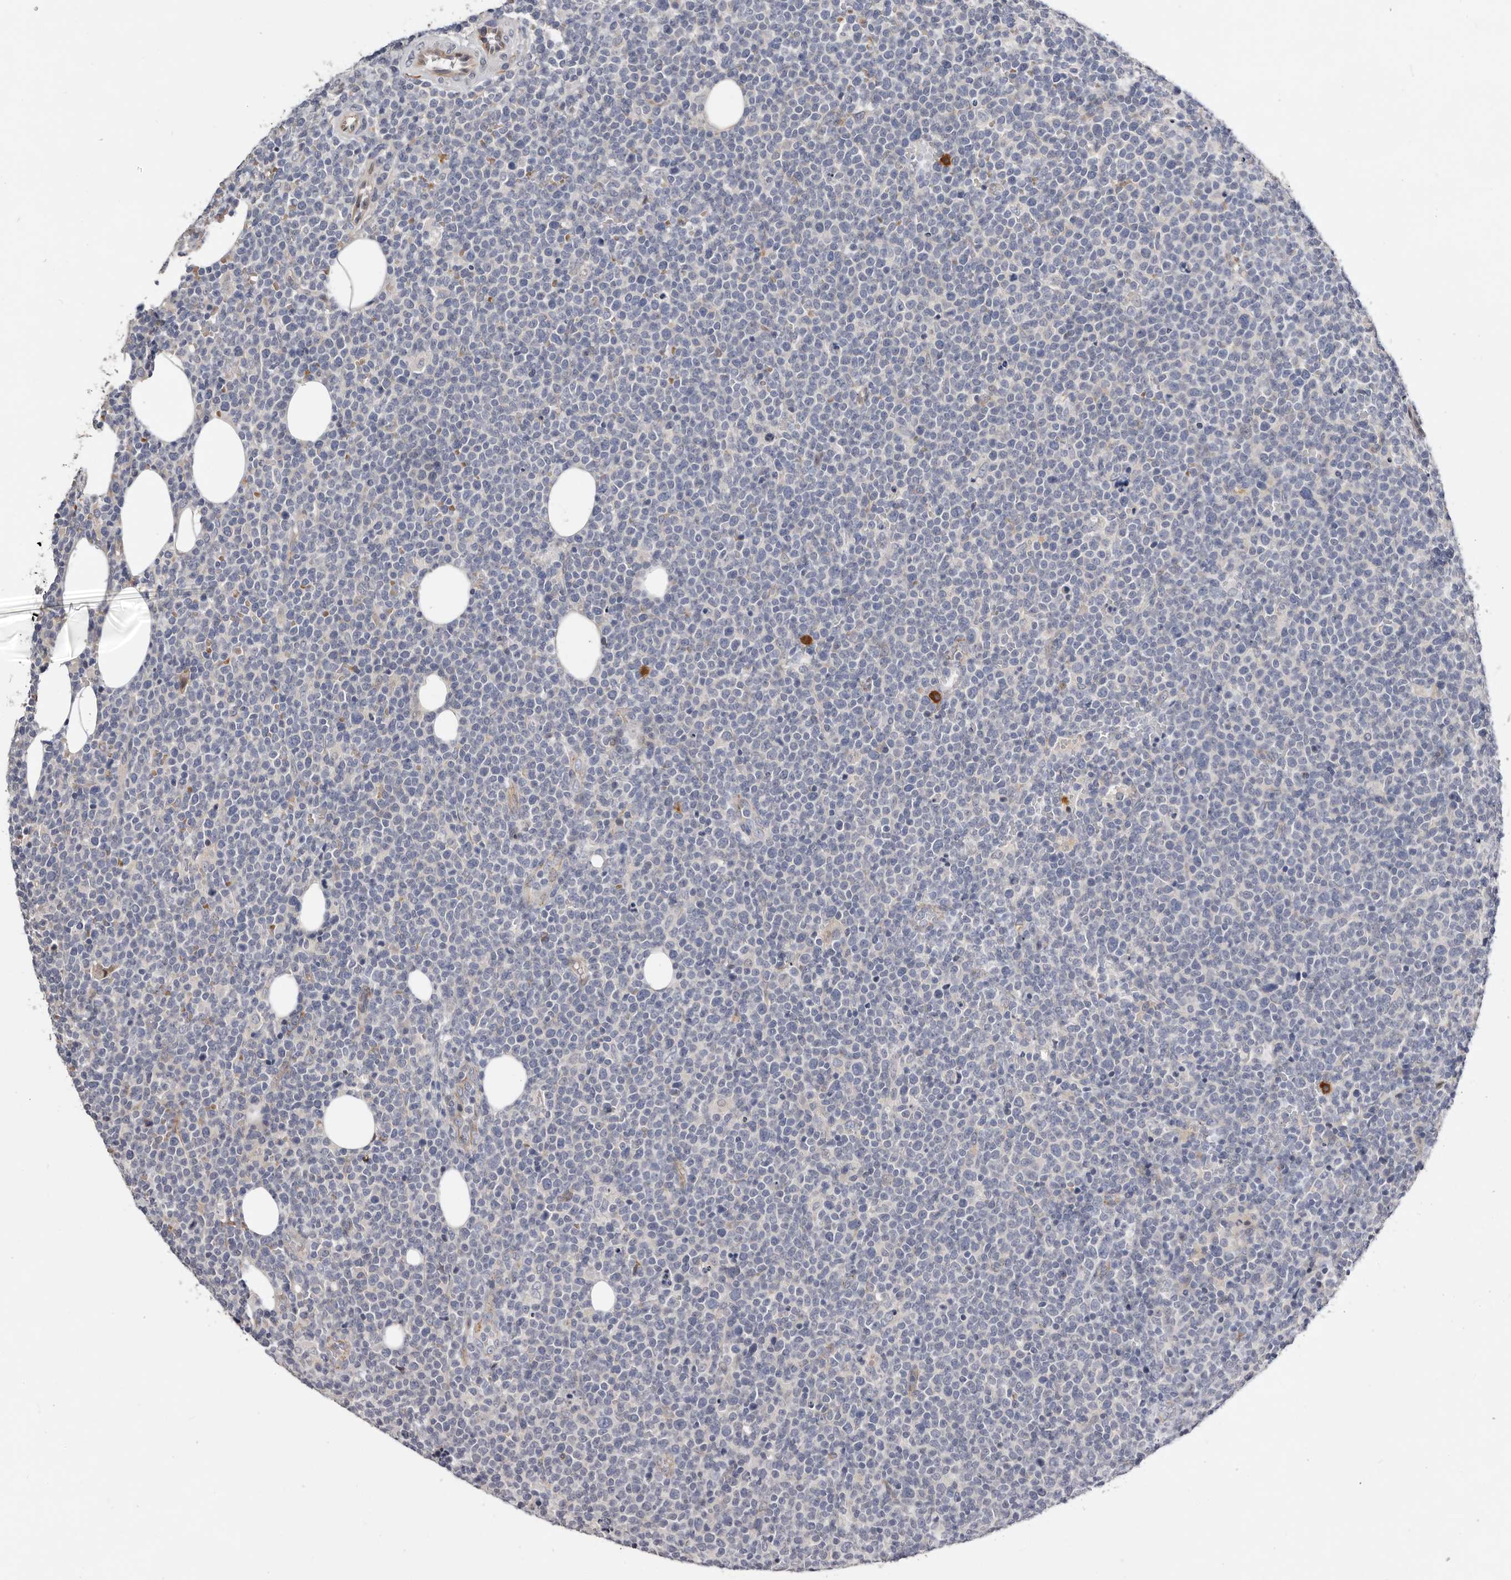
{"staining": {"intensity": "negative", "quantity": "none", "location": "none"}, "tissue": "lymphoma", "cell_type": "Tumor cells", "image_type": "cancer", "snomed": [{"axis": "morphology", "description": "Malignant lymphoma, non-Hodgkin's type, High grade"}, {"axis": "topography", "description": "Lymph node"}], "caption": "IHC of lymphoma reveals no expression in tumor cells.", "gene": "USH1C", "patient": {"sex": "male", "age": 61}}